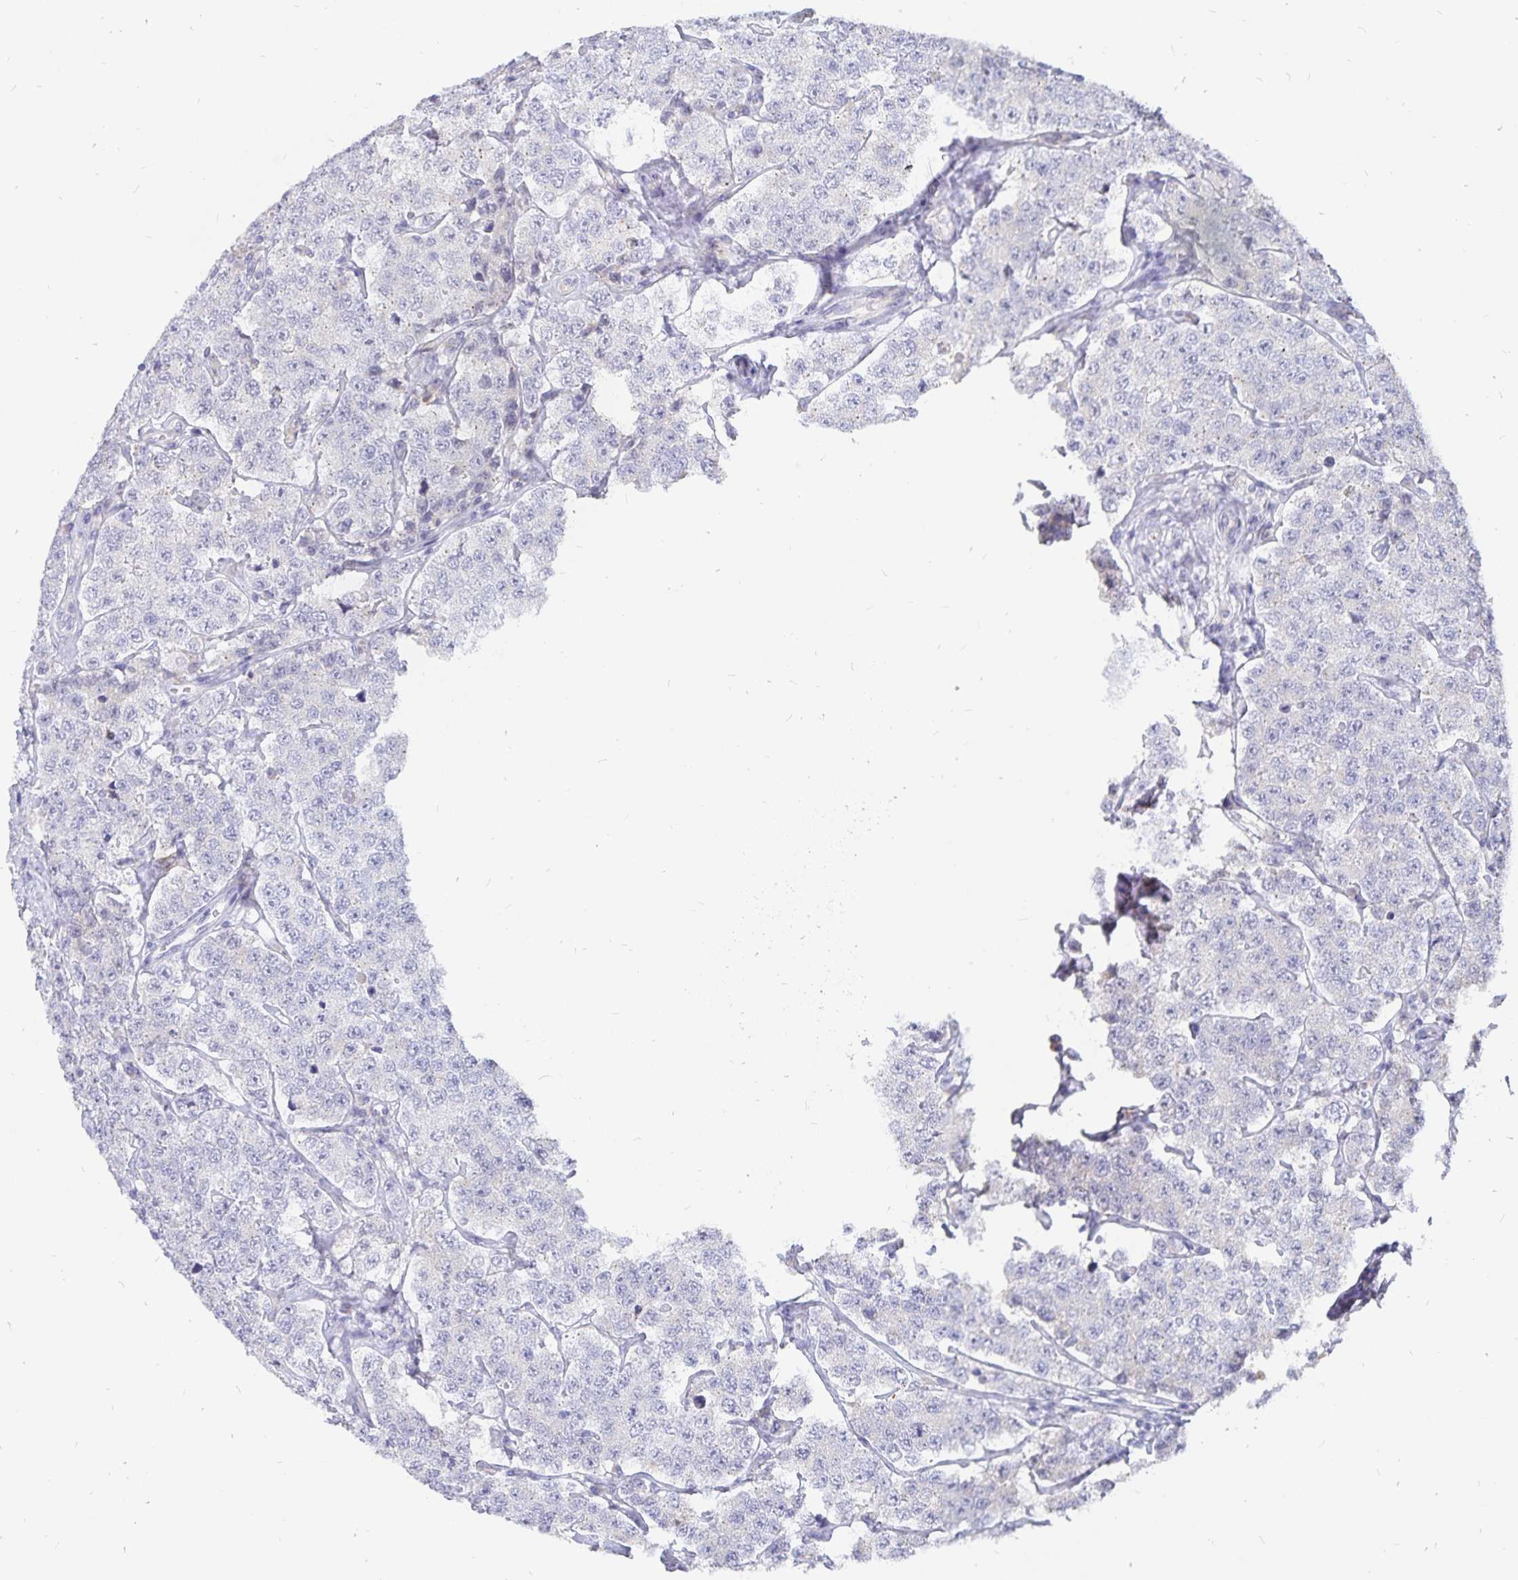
{"staining": {"intensity": "negative", "quantity": "none", "location": "none"}, "tissue": "testis cancer", "cell_type": "Tumor cells", "image_type": "cancer", "snomed": [{"axis": "morphology", "description": "Seminoma, NOS"}, {"axis": "topography", "description": "Testis"}], "caption": "An IHC histopathology image of testis seminoma is shown. There is no staining in tumor cells of testis seminoma. Brightfield microscopy of immunohistochemistry (IHC) stained with DAB (3,3'-diaminobenzidine) (brown) and hematoxylin (blue), captured at high magnification.", "gene": "PKHD1", "patient": {"sex": "male", "age": 34}}